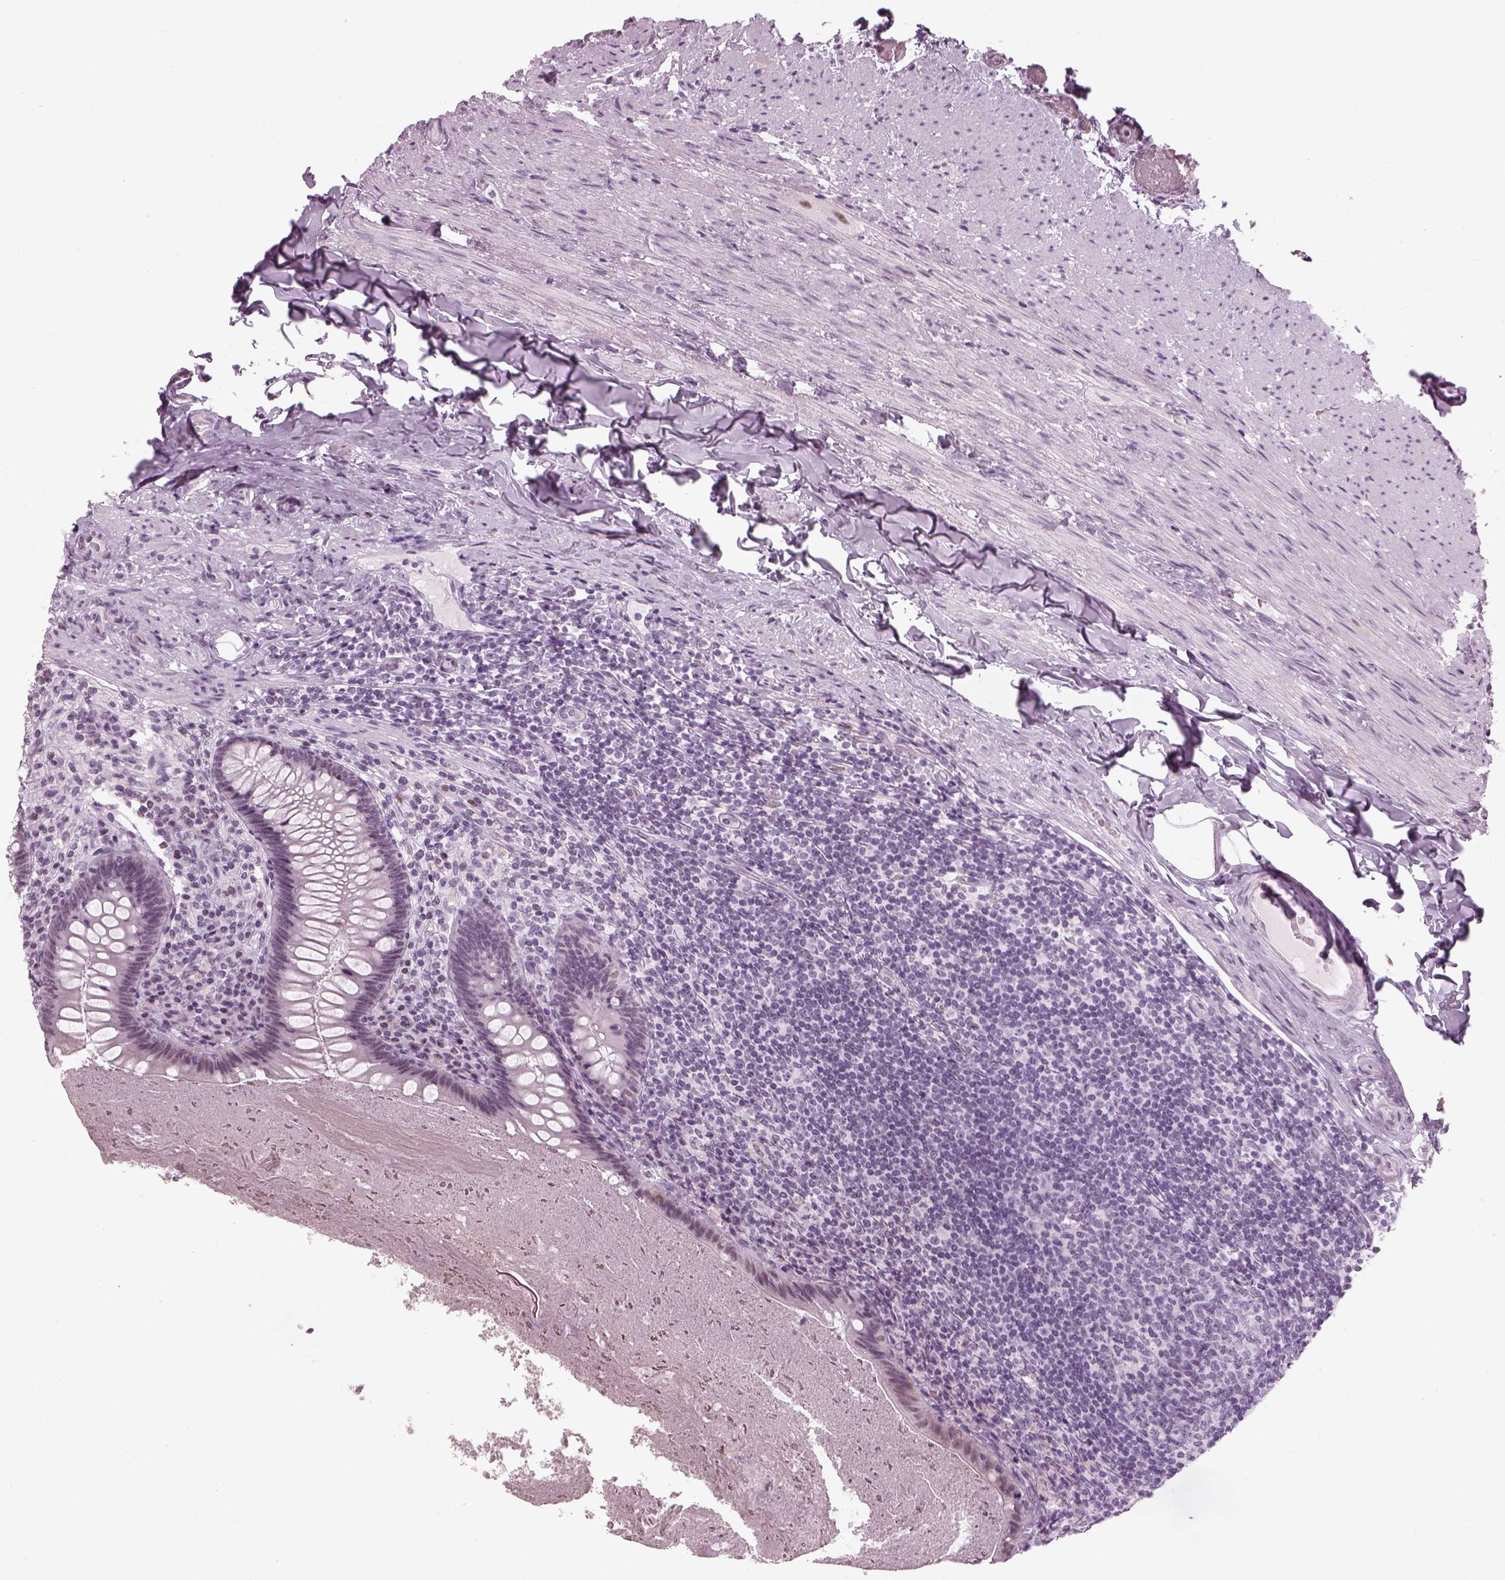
{"staining": {"intensity": "weak", "quantity": "<25%", "location": "nuclear"}, "tissue": "appendix", "cell_type": "Glandular cells", "image_type": "normal", "snomed": [{"axis": "morphology", "description": "Normal tissue, NOS"}, {"axis": "topography", "description": "Appendix"}], "caption": "IHC of benign appendix displays no staining in glandular cells. The staining was performed using DAB to visualize the protein expression in brown, while the nuclei were stained in blue with hematoxylin (Magnification: 20x).", "gene": "KCNG2", "patient": {"sex": "male", "age": 47}}